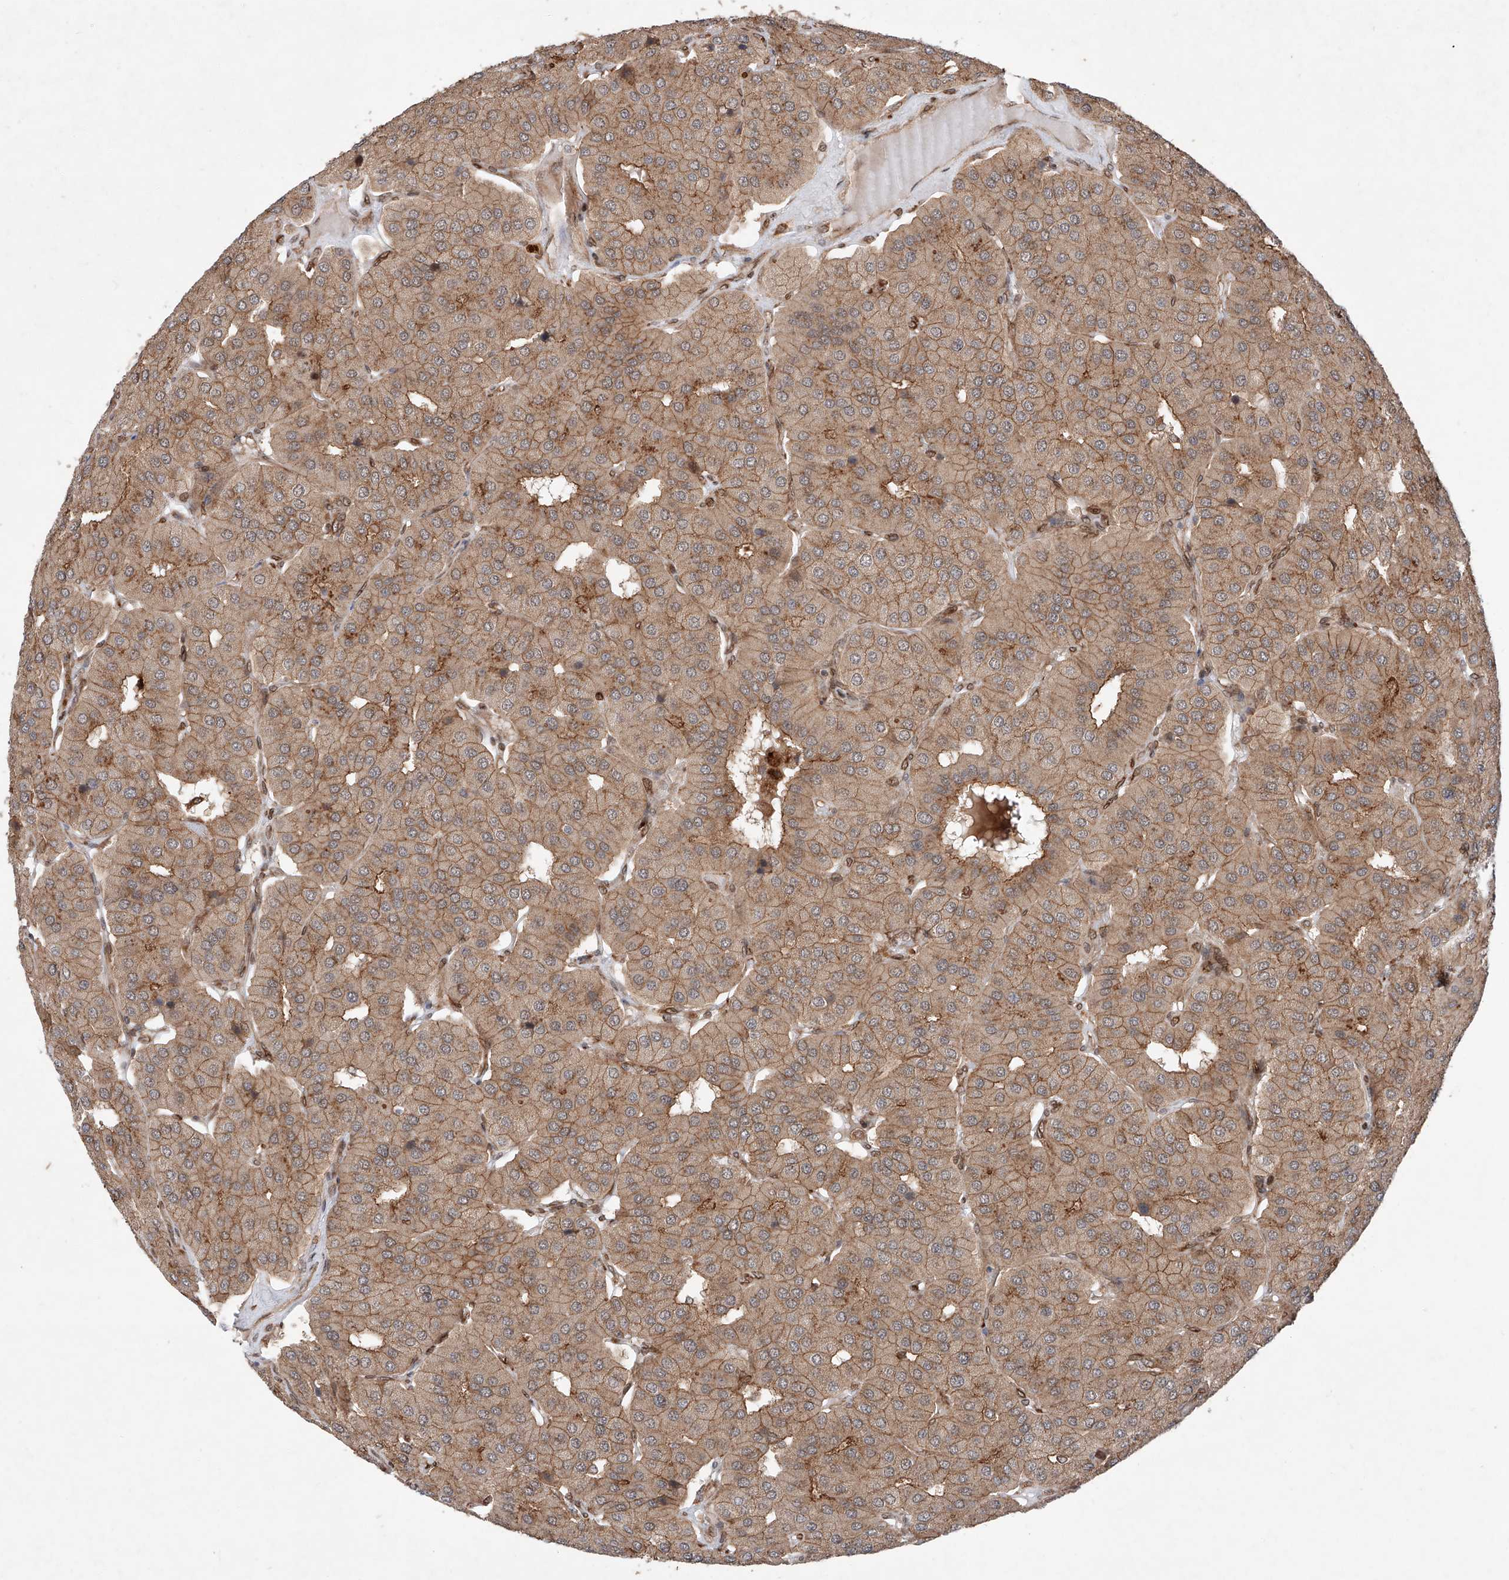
{"staining": {"intensity": "moderate", "quantity": ">75%", "location": "cytoplasmic/membranous"}, "tissue": "parathyroid gland", "cell_type": "Glandular cells", "image_type": "normal", "snomed": [{"axis": "morphology", "description": "Normal tissue, NOS"}, {"axis": "morphology", "description": "Adenoma, NOS"}, {"axis": "topography", "description": "Parathyroid gland"}], "caption": "This image displays unremarkable parathyroid gland stained with immunohistochemistry to label a protein in brown. The cytoplasmic/membranous of glandular cells show moderate positivity for the protein. Nuclei are counter-stained blue.", "gene": "ZFP28", "patient": {"sex": "female", "age": 86}}